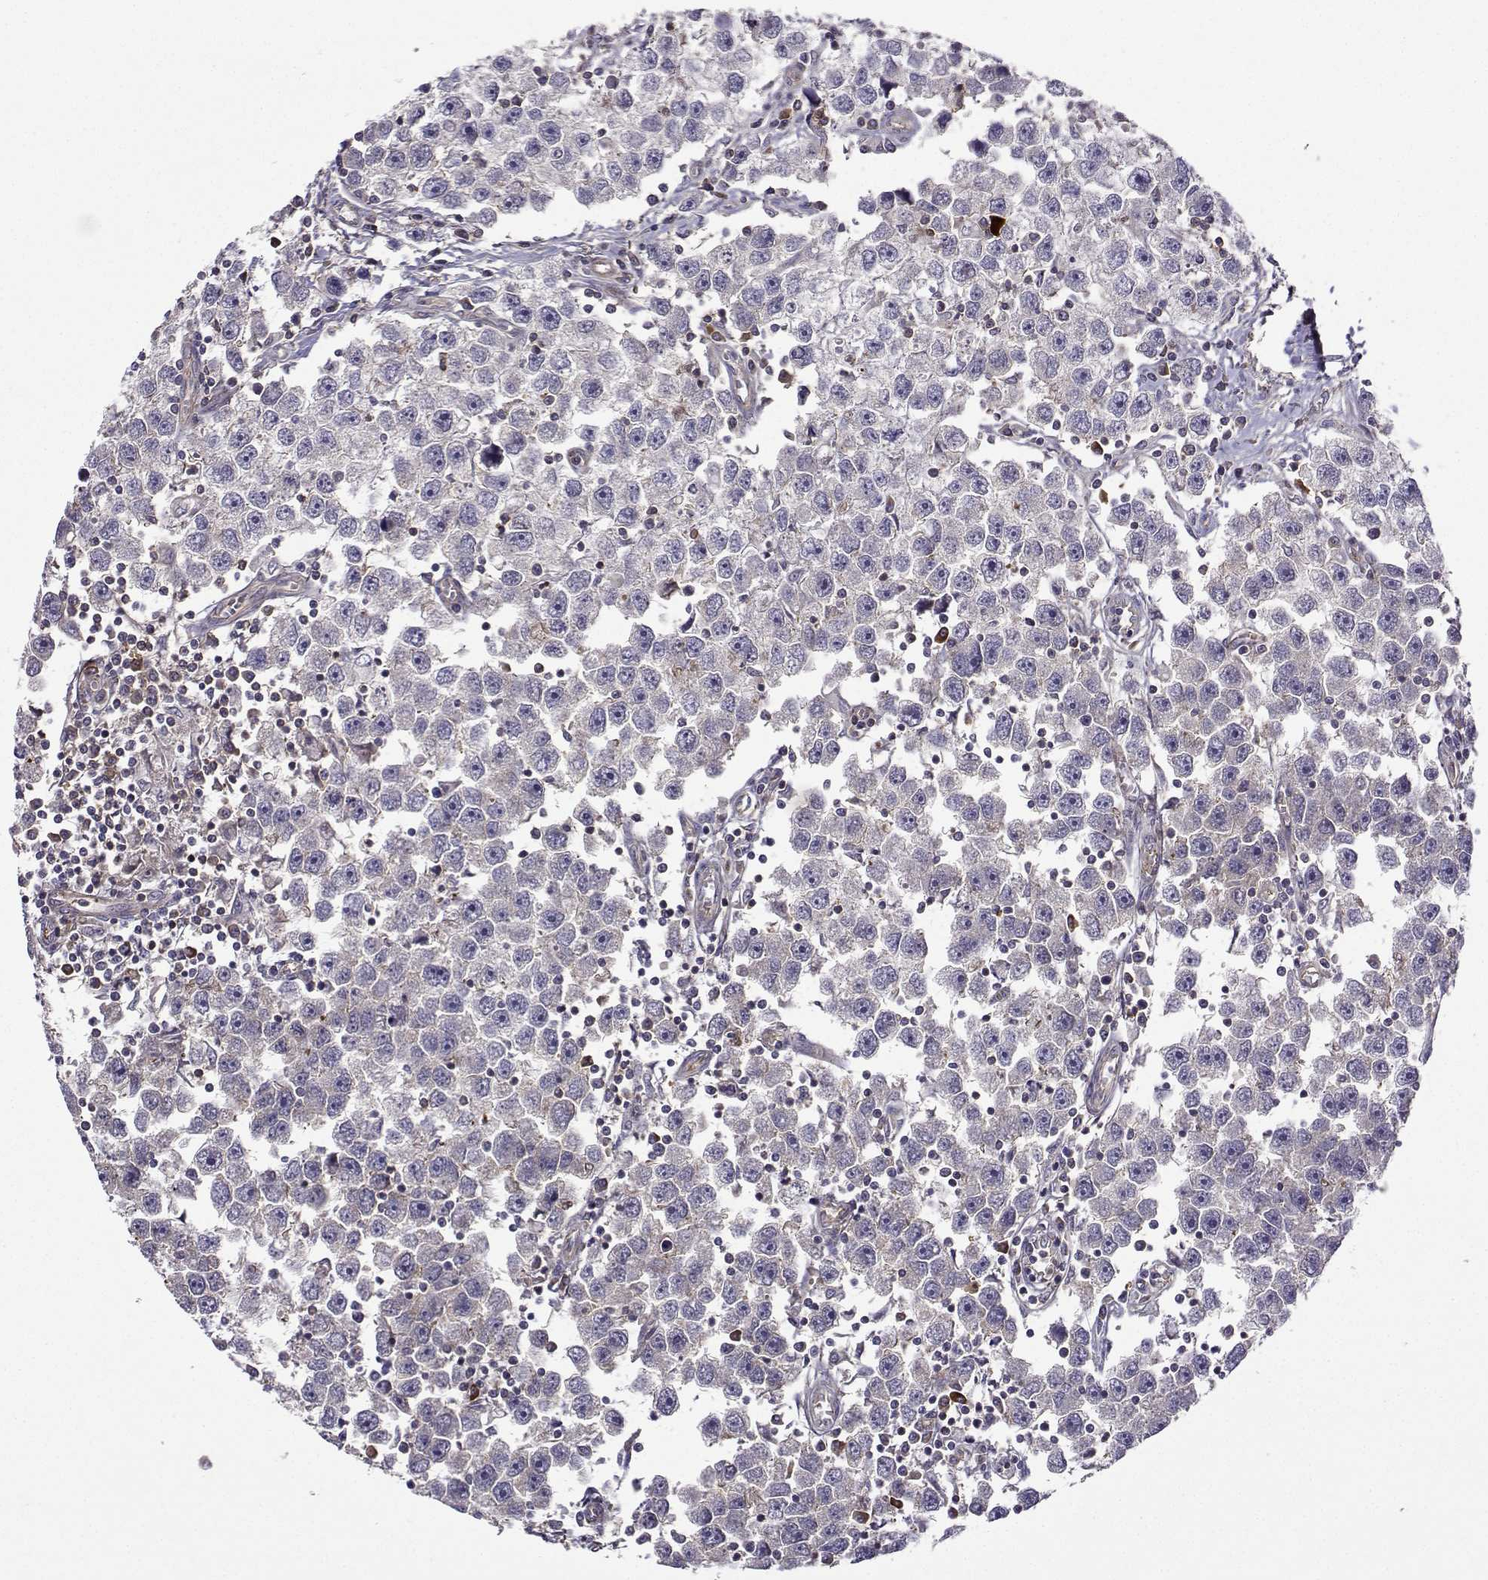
{"staining": {"intensity": "negative", "quantity": "none", "location": "none"}, "tissue": "testis cancer", "cell_type": "Tumor cells", "image_type": "cancer", "snomed": [{"axis": "morphology", "description": "Seminoma, NOS"}, {"axis": "topography", "description": "Testis"}], "caption": "Tumor cells show no significant staining in testis seminoma.", "gene": "ITGB8", "patient": {"sex": "male", "age": 30}}